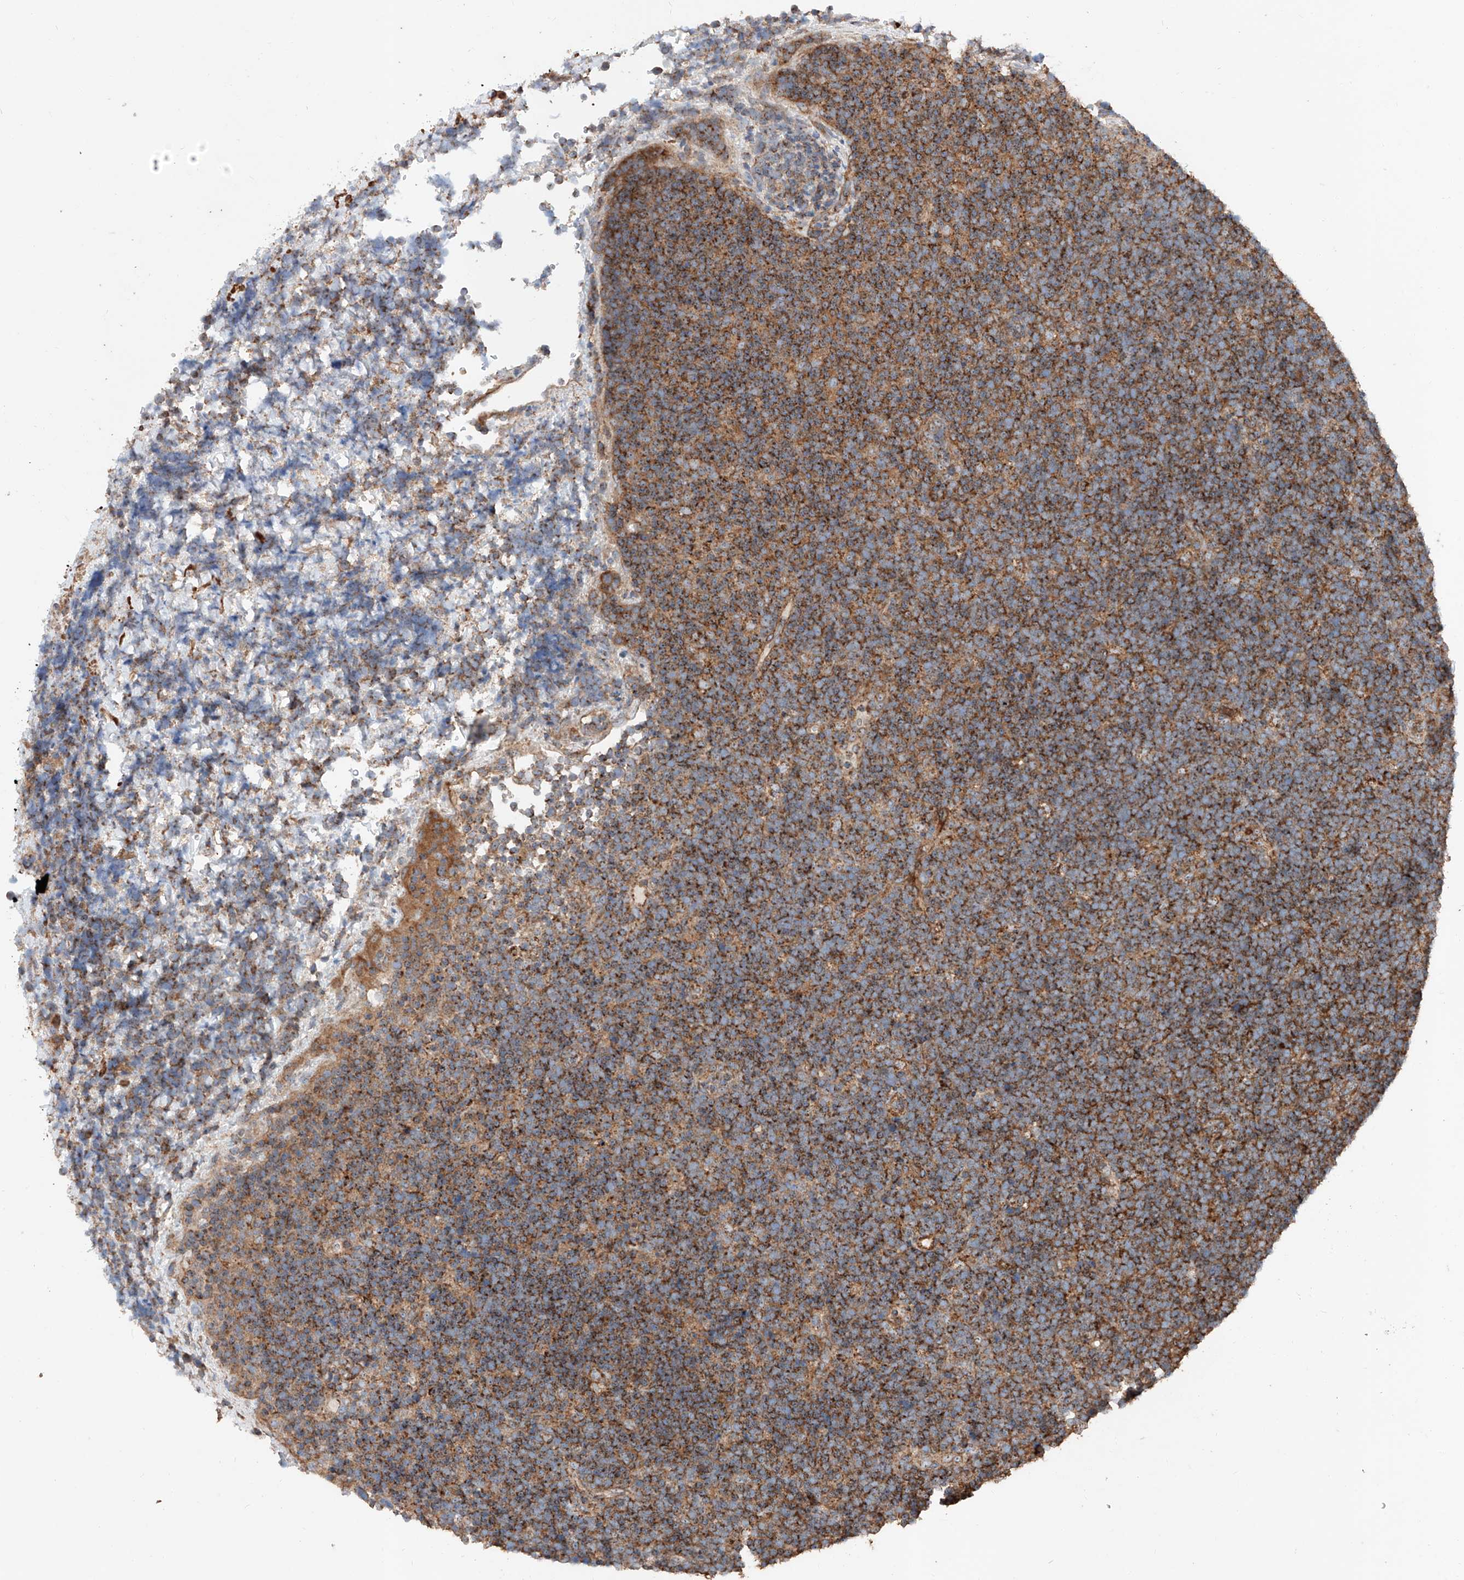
{"staining": {"intensity": "strong", "quantity": ">75%", "location": "cytoplasmic/membranous"}, "tissue": "lymphoma", "cell_type": "Tumor cells", "image_type": "cancer", "snomed": [{"axis": "morphology", "description": "Malignant lymphoma, non-Hodgkin's type, High grade"}, {"axis": "topography", "description": "Lymph node"}], "caption": "Lymphoma stained for a protein shows strong cytoplasmic/membranous positivity in tumor cells.", "gene": "PISD", "patient": {"sex": "male", "age": 13}}